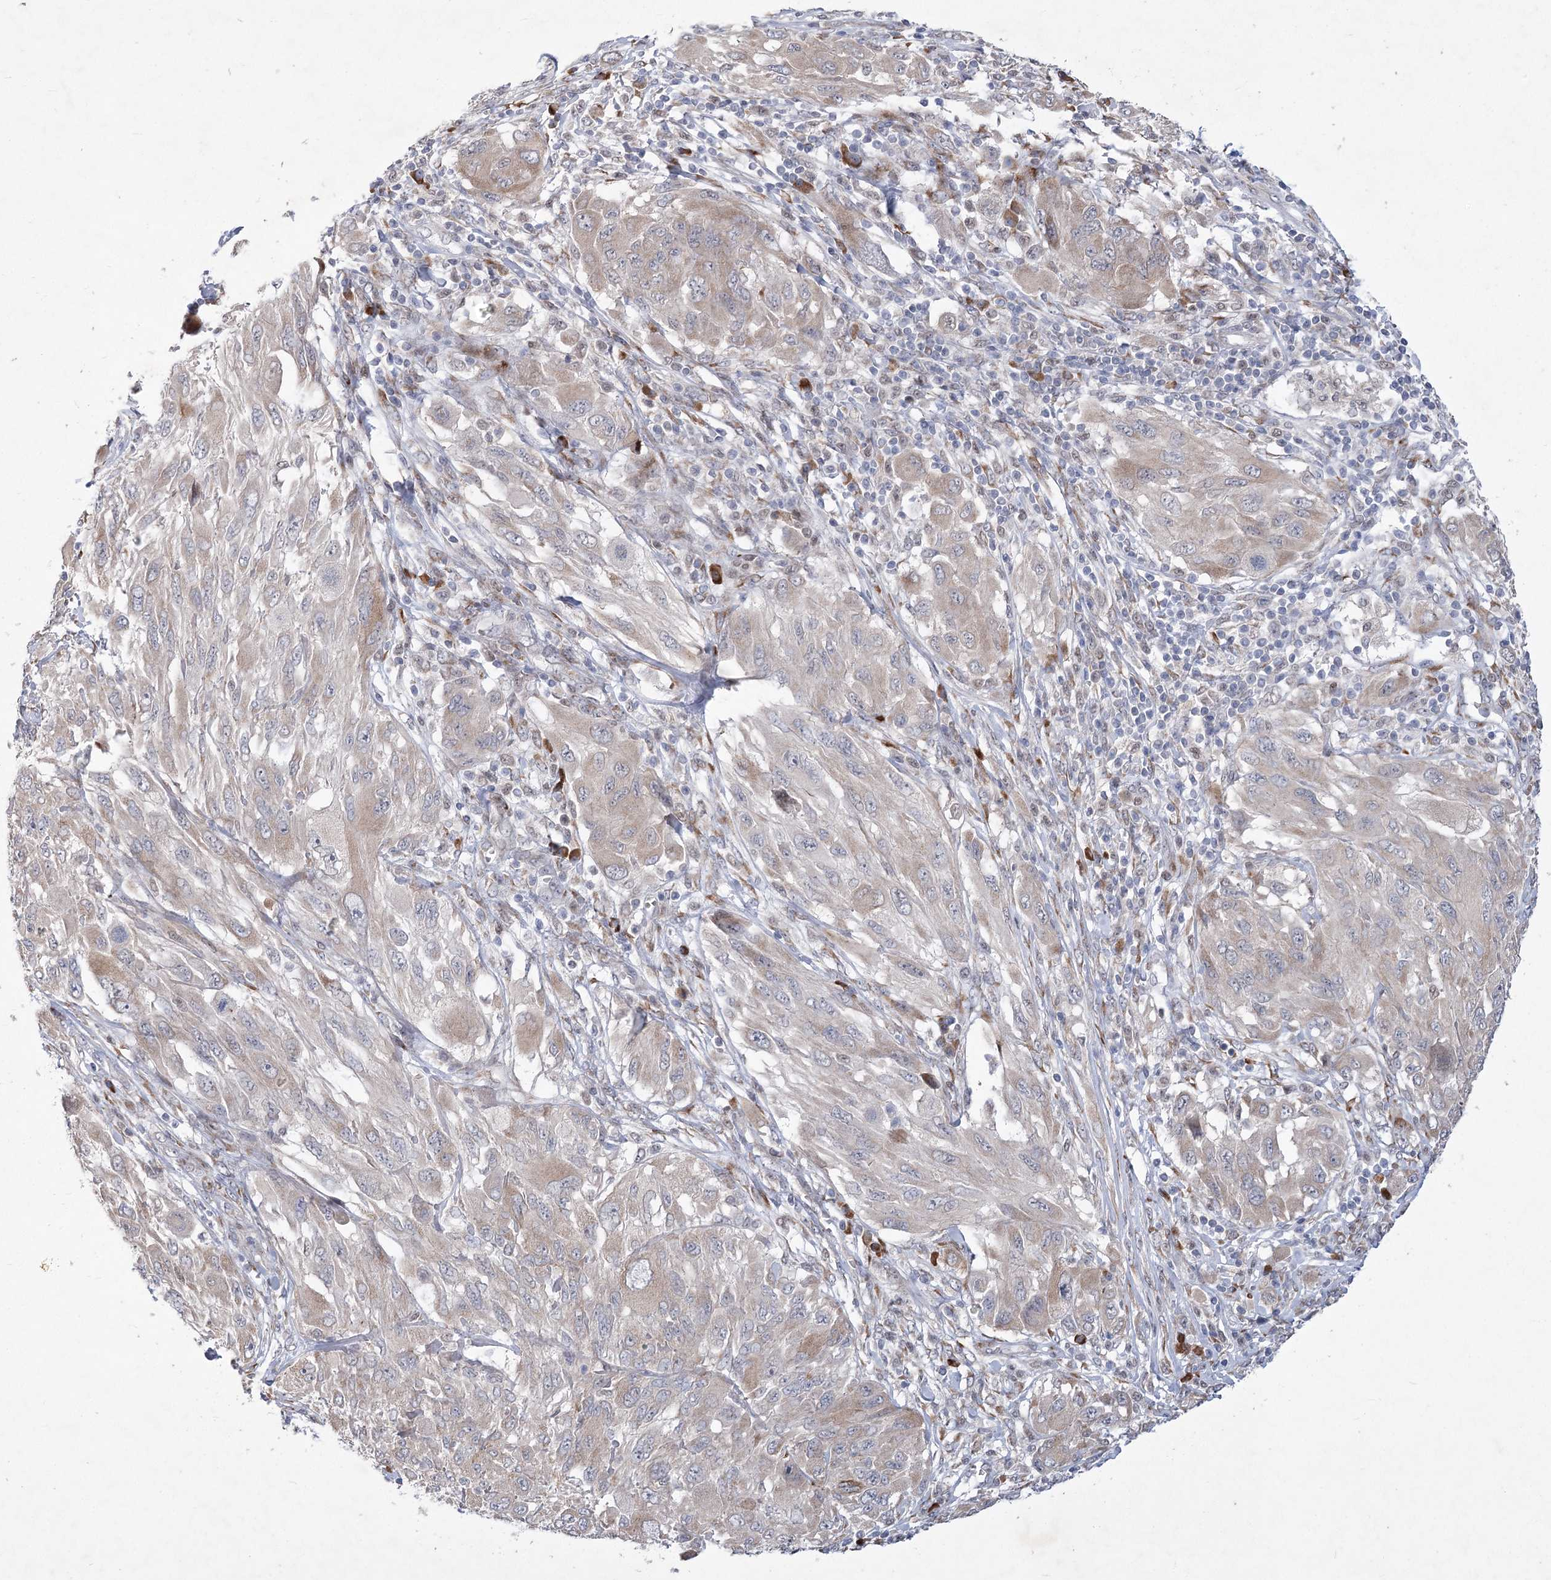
{"staining": {"intensity": "weak", "quantity": "25%-75%", "location": "cytoplasmic/membranous"}, "tissue": "melanoma", "cell_type": "Tumor cells", "image_type": "cancer", "snomed": [{"axis": "morphology", "description": "Malignant melanoma, NOS"}, {"axis": "topography", "description": "Skin"}], "caption": "Human melanoma stained for a protein (brown) displays weak cytoplasmic/membranous positive positivity in about 25%-75% of tumor cells.", "gene": "GCNT4", "patient": {"sex": "female", "age": 91}}